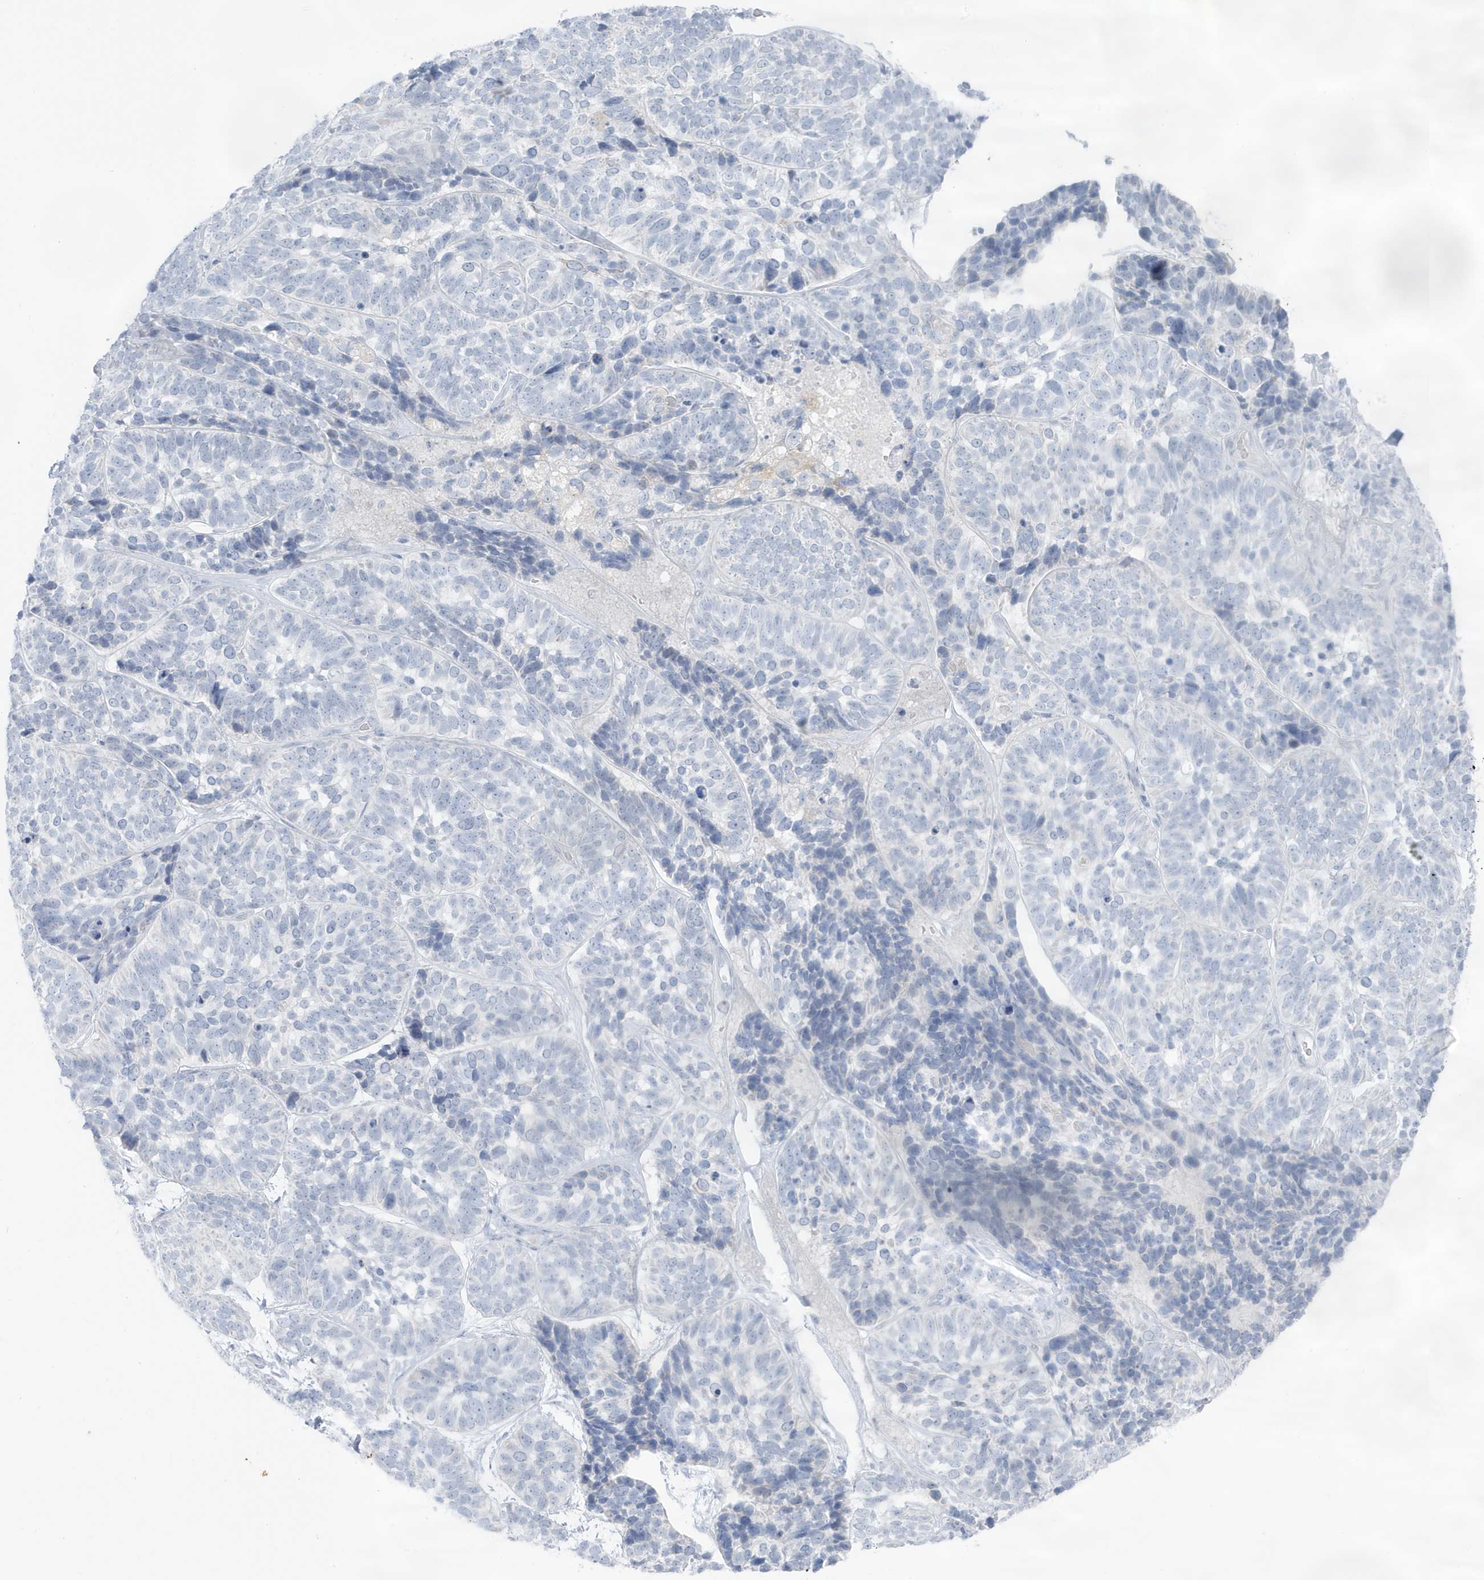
{"staining": {"intensity": "negative", "quantity": "none", "location": "none"}, "tissue": "skin cancer", "cell_type": "Tumor cells", "image_type": "cancer", "snomed": [{"axis": "morphology", "description": "Basal cell carcinoma"}, {"axis": "topography", "description": "Skin"}], "caption": "The image exhibits no significant expression in tumor cells of skin cancer.", "gene": "ZFP64", "patient": {"sex": "male", "age": 62}}